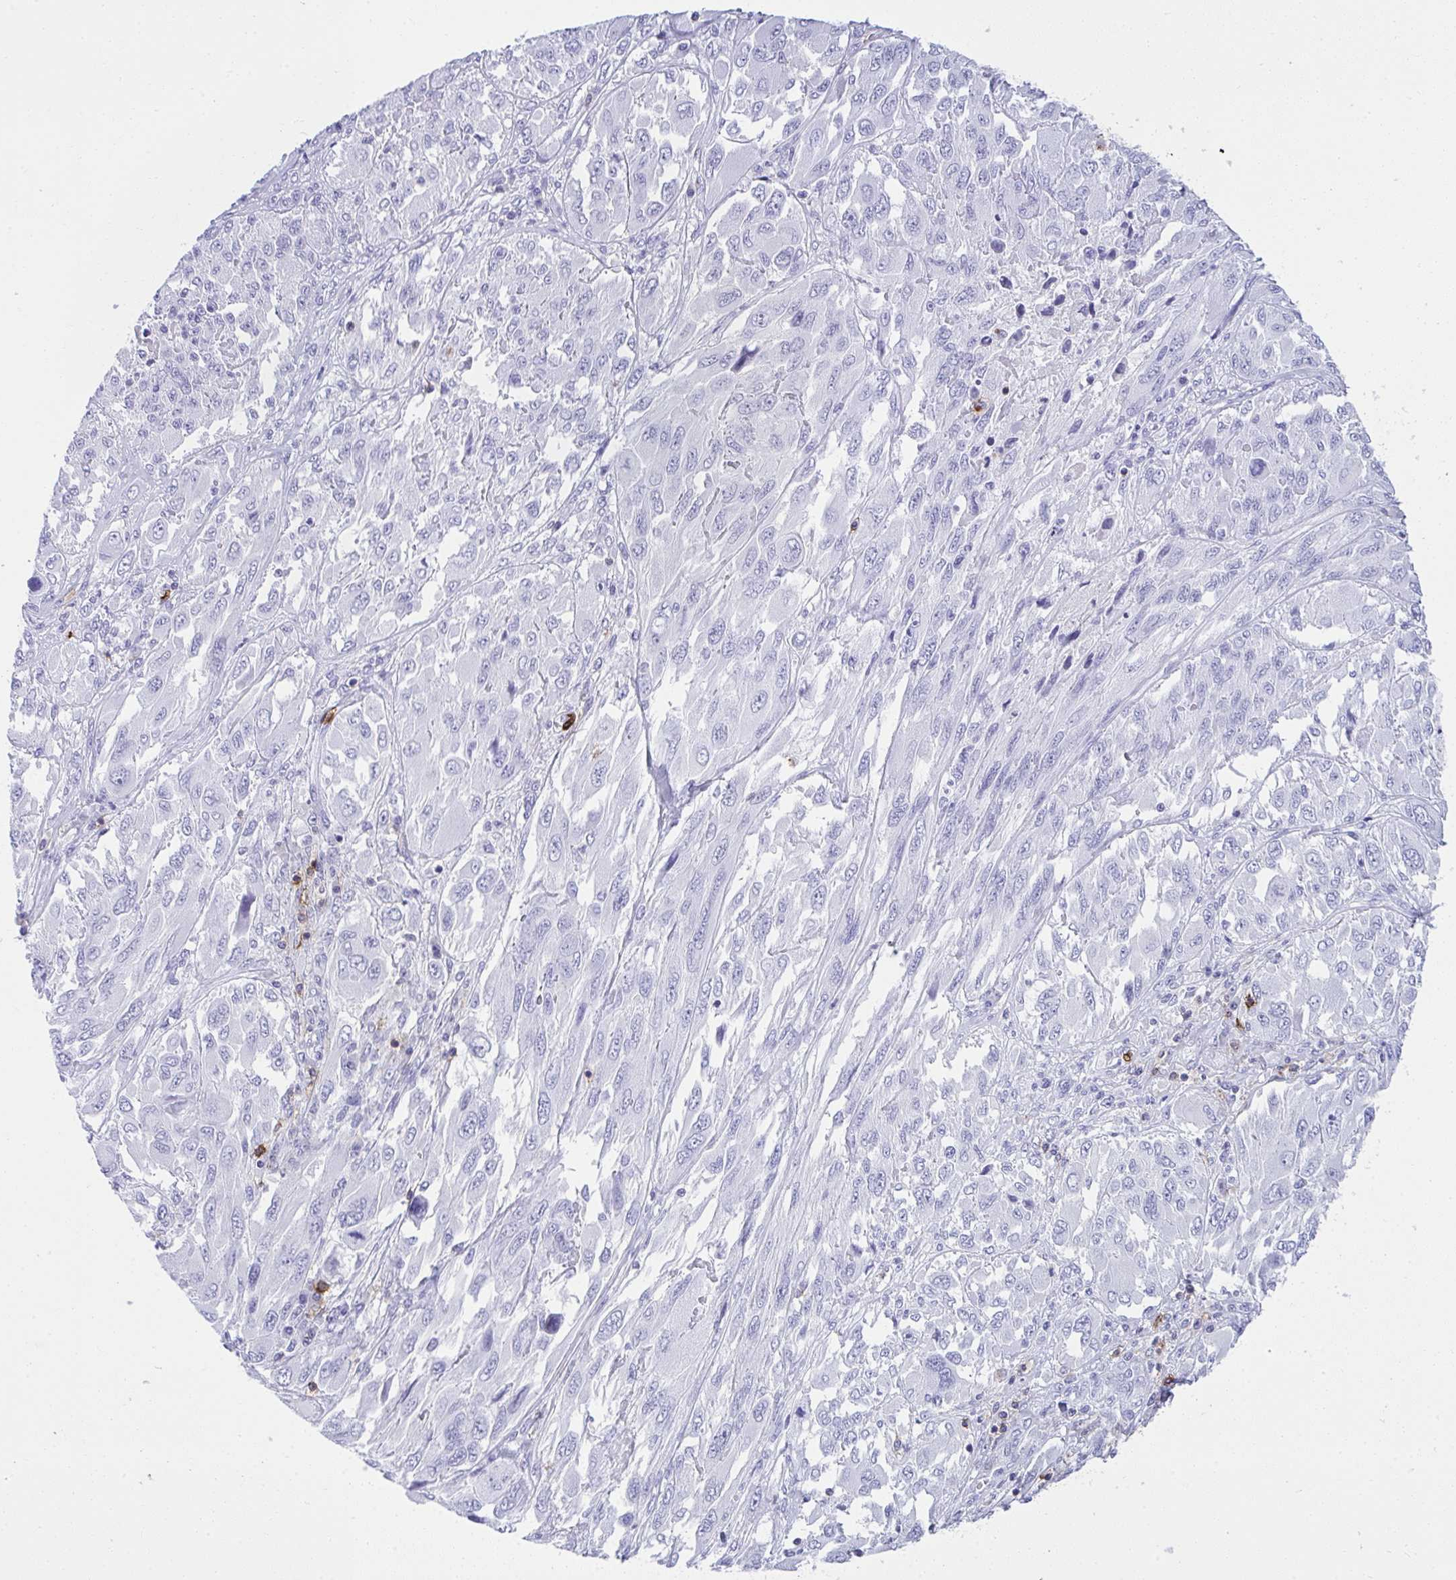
{"staining": {"intensity": "negative", "quantity": "none", "location": "none"}, "tissue": "melanoma", "cell_type": "Tumor cells", "image_type": "cancer", "snomed": [{"axis": "morphology", "description": "Malignant melanoma, NOS"}, {"axis": "topography", "description": "Skin"}], "caption": "The immunohistochemistry image has no significant staining in tumor cells of malignant melanoma tissue.", "gene": "SPN", "patient": {"sex": "female", "age": 91}}